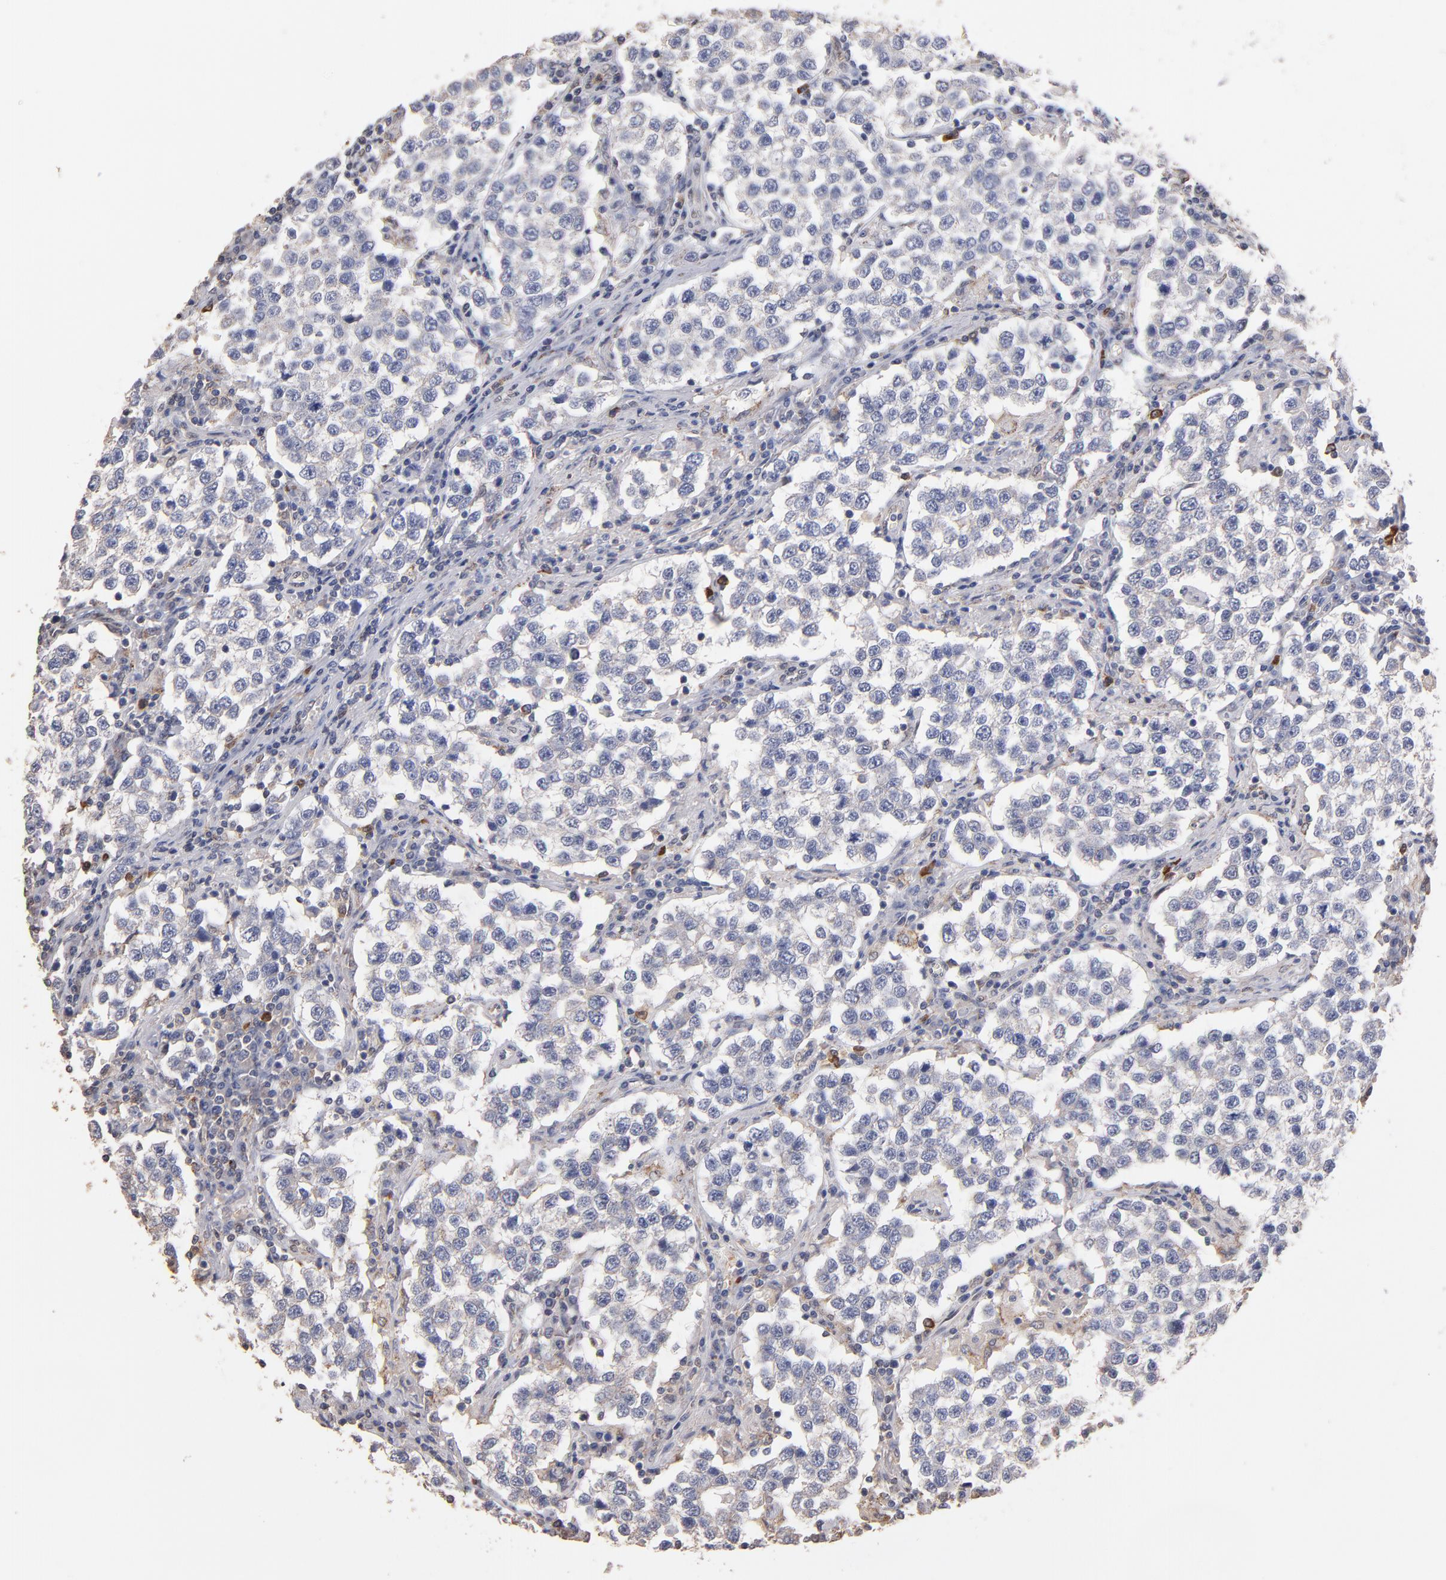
{"staining": {"intensity": "negative", "quantity": "none", "location": "none"}, "tissue": "testis cancer", "cell_type": "Tumor cells", "image_type": "cancer", "snomed": [{"axis": "morphology", "description": "Seminoma, NOS"}, {"axis": "topography", "description": "Testis"}], "caption": "An immunohistochemistry (IHC) photomicrograph of testis cancer is shown. There is no staining in tumor cells of testis cancer.", "gene": "RO60", "patient": {"sex": "male", "age": 36}}